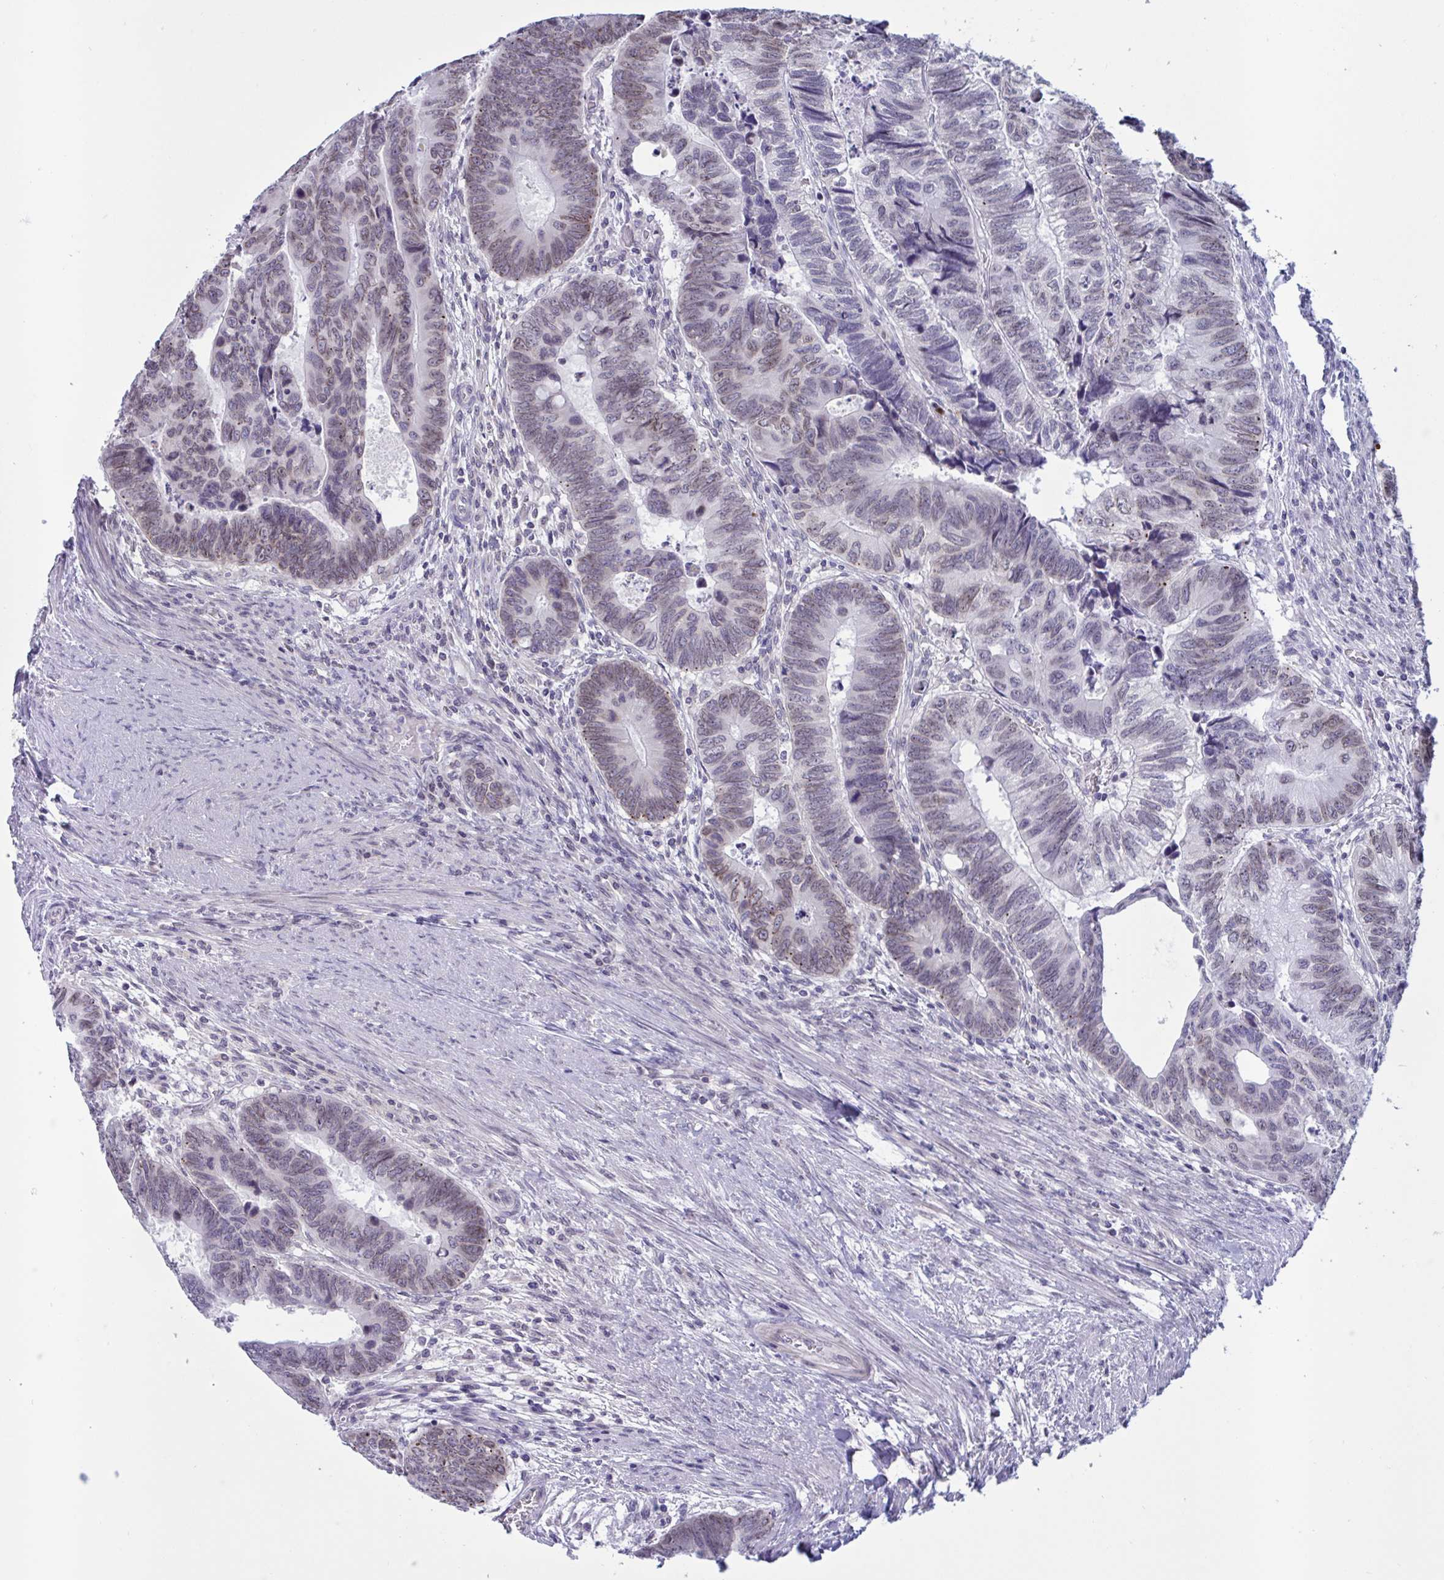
{"staining": {"intensity": "weak", "quantity": "25%-75%", "location": "nuclear"}, "tissue": "colorectal cancer", "cell_type": "Tumor cells", "image_type": "cancer", "snomed": [{"axis": "morphology", "description": "Adenocarcinoma, NOS"}, {"axis": "topography", "description": "Colon"}], "caption": "Approximately 25%-75% of tumor cells in adenocarcinoma (colorectal) demonstrate weak nuclear protein positivity as visualized by brown immunohistochemical staining.", "gene": "DOCK11", "patient": {"sex": "male", "age": 62}}